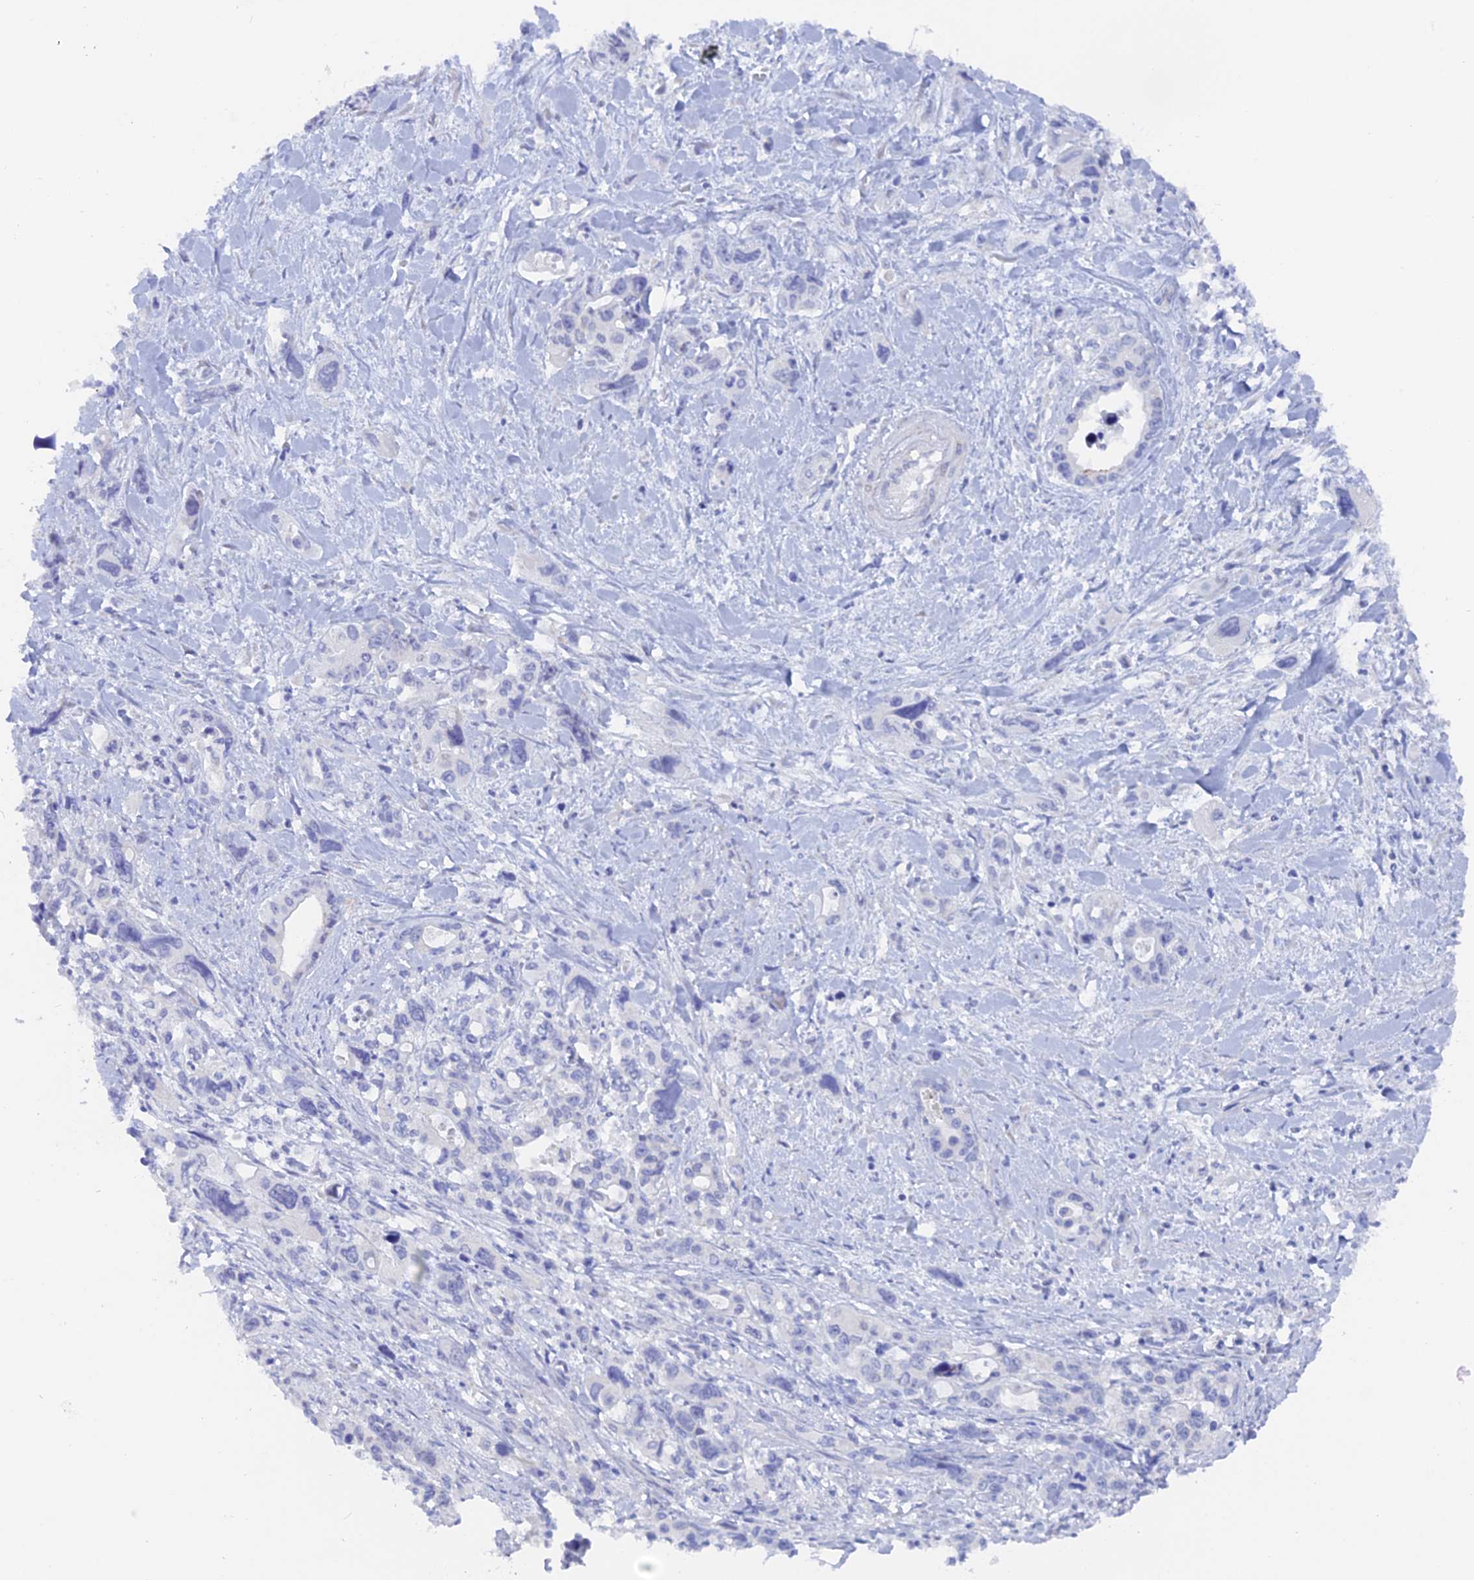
{"staining": {"intensity": "negative", "quantity": "none", "location": "none"}, "tissue": "pancreatic cancer", "cell_type": "Tumor cells", "image_type": "cancer", "snomed": [{"axis": "morphology", "description": "Adenocarcinoma, NOS"}, {"axis": "topography", "description": "Pancreas"}], "caption": "Pancreatic adenocarcinoma was stained to show a protein in brown. There is no significant staining in tumor cells. Brightfield microscopy of IHC stained with DAB (3,3'-diaminobenzidine) (brown) and hematoxylin (blue), captured at high magnification.", "gene": "DACT3", "patient": {"sex": "male", "age": 46}}